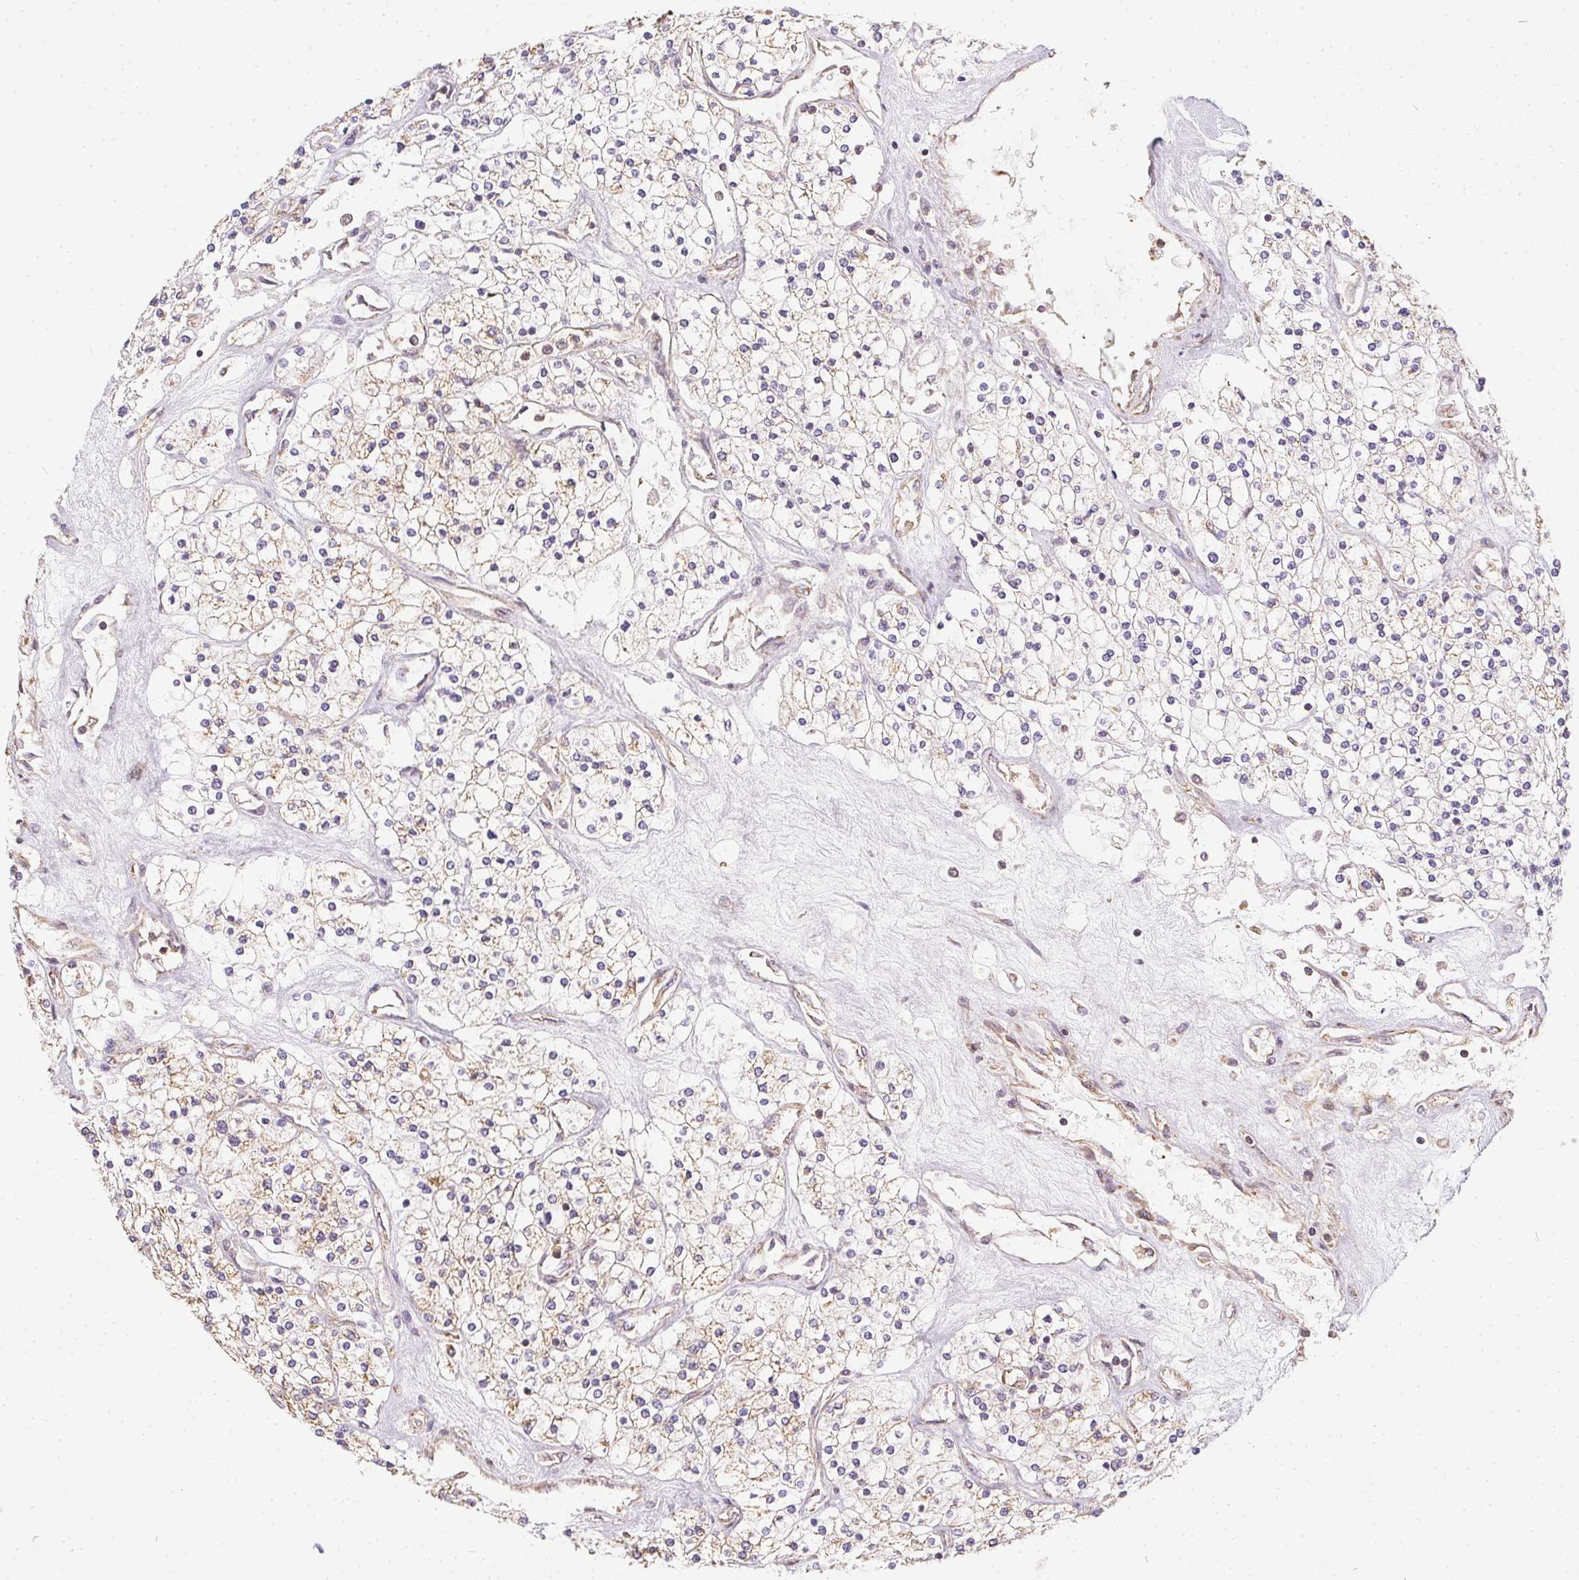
{"staining": {"intensity": "weak", "quantity": "25%-75%", "location": "cytoplasmic/membranous"}, "tissue": "renal cancer", "cell_type": "Tumor cells", "image_type": "cancer", "snomed": [{"axis": "morphology", "description": "Adenocarcinoma, NOS"}, {"axis": "topography", "description": "Kidney"}], "caption": "Brown immunohistochemical staining in human renal cancer demonstrates weak cytoplasmic/membranous positivity in approximately 25%-75% of tumor cells.", "gene": "REV3L", "patient": {"sex": "male", "age": 80}}